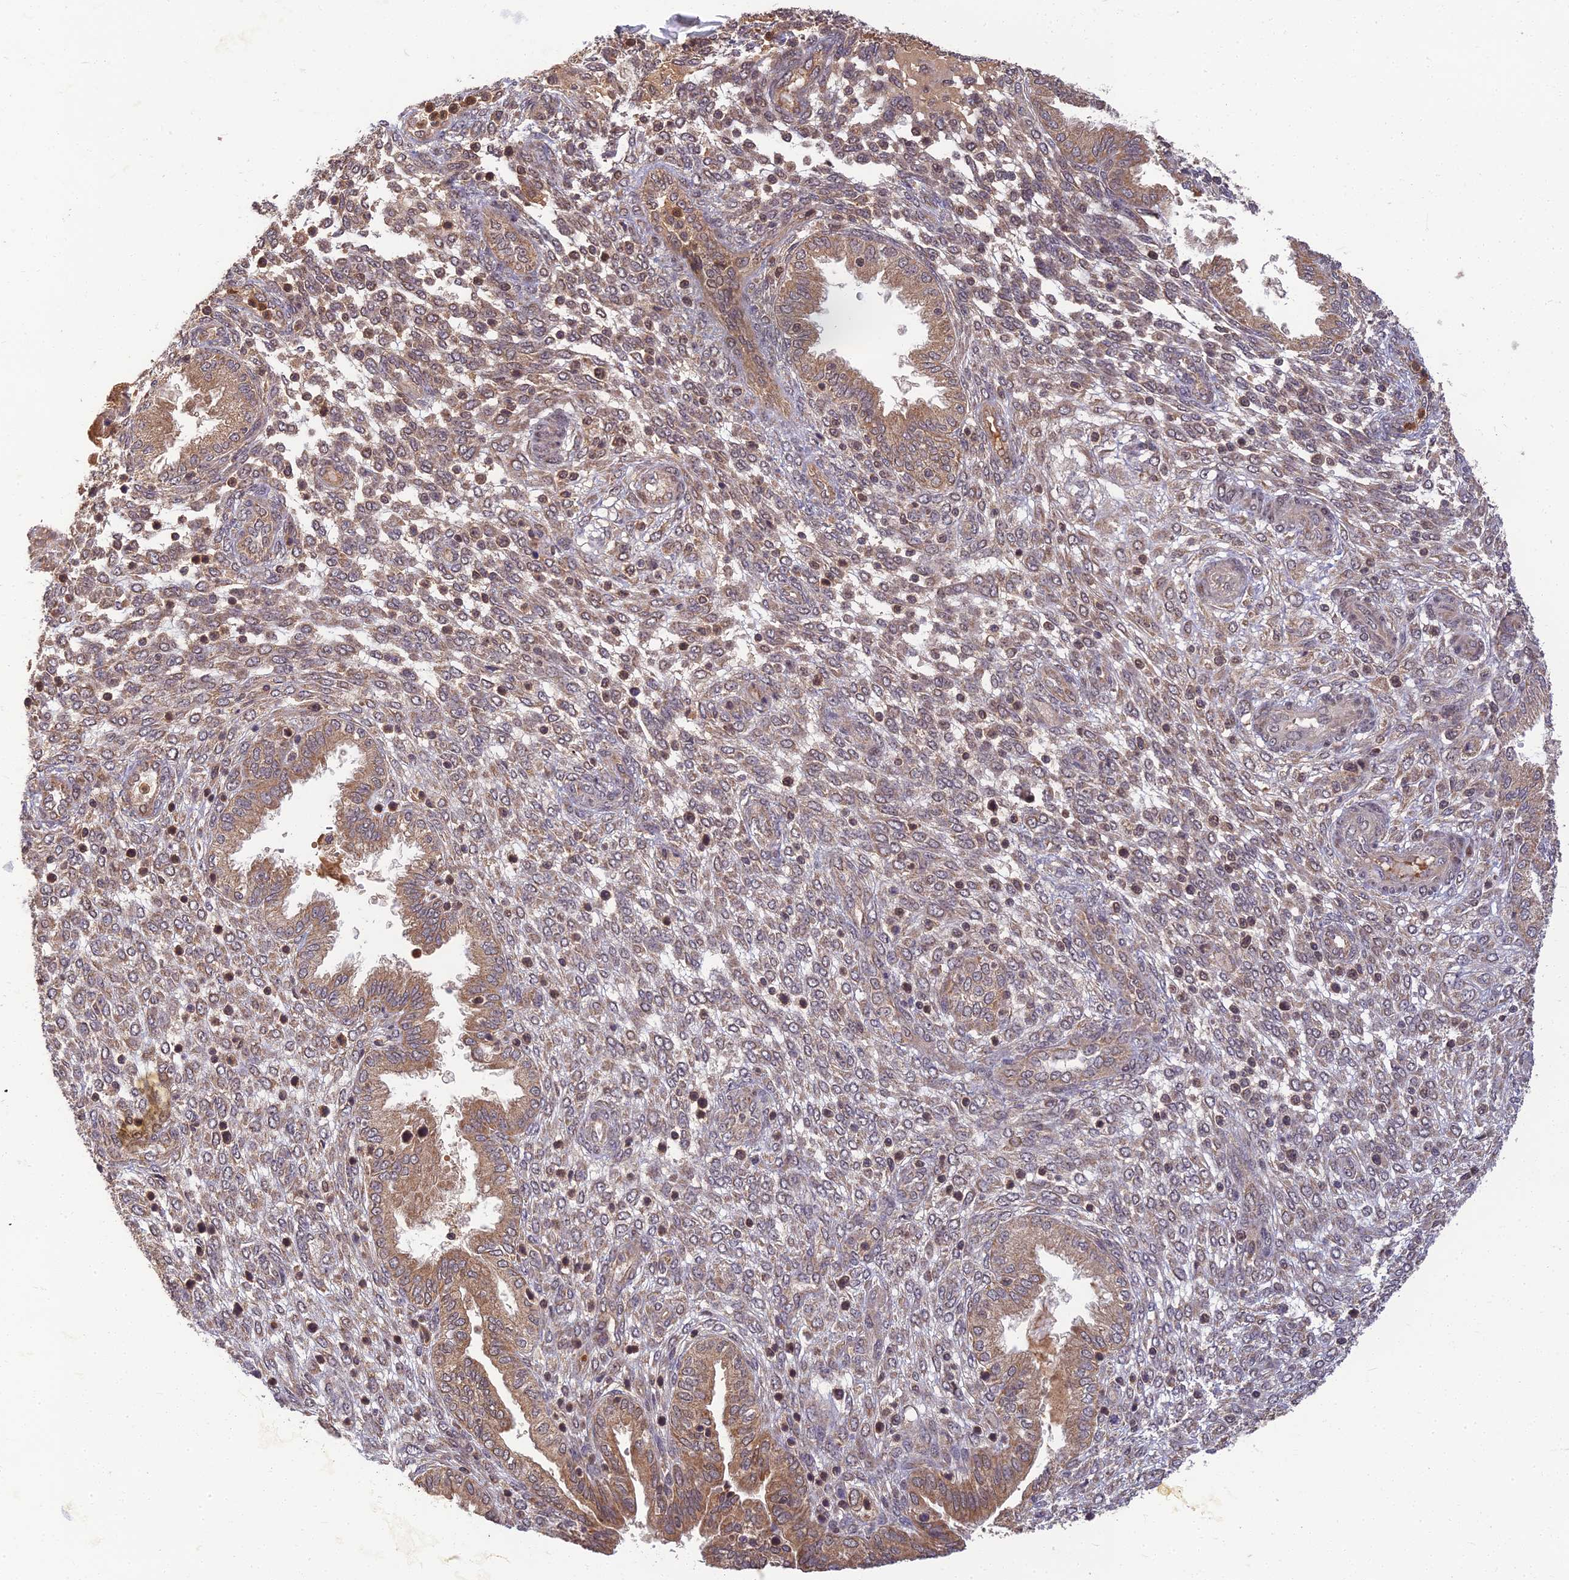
{"staining": {"intensity": "moderate", "quantity": "<25%", "location": "cytoplasmic/membranous"}, "tissue": "endometrium", "cell_type": "Cells in endometrial stroma", "image_type": "normal", "snomed": [{"axis": "morphology", "description": "Normal tissue, NOS"}, {"axis": "topography", "description": "Endometrium"}], "caption": "Endometrium stained for a protein shows moderate cytoplasmic/membranous positivity in cells in endometrial stroma.", "gene": "RGL3", "patient": {"sex": "female", "age": 33}}